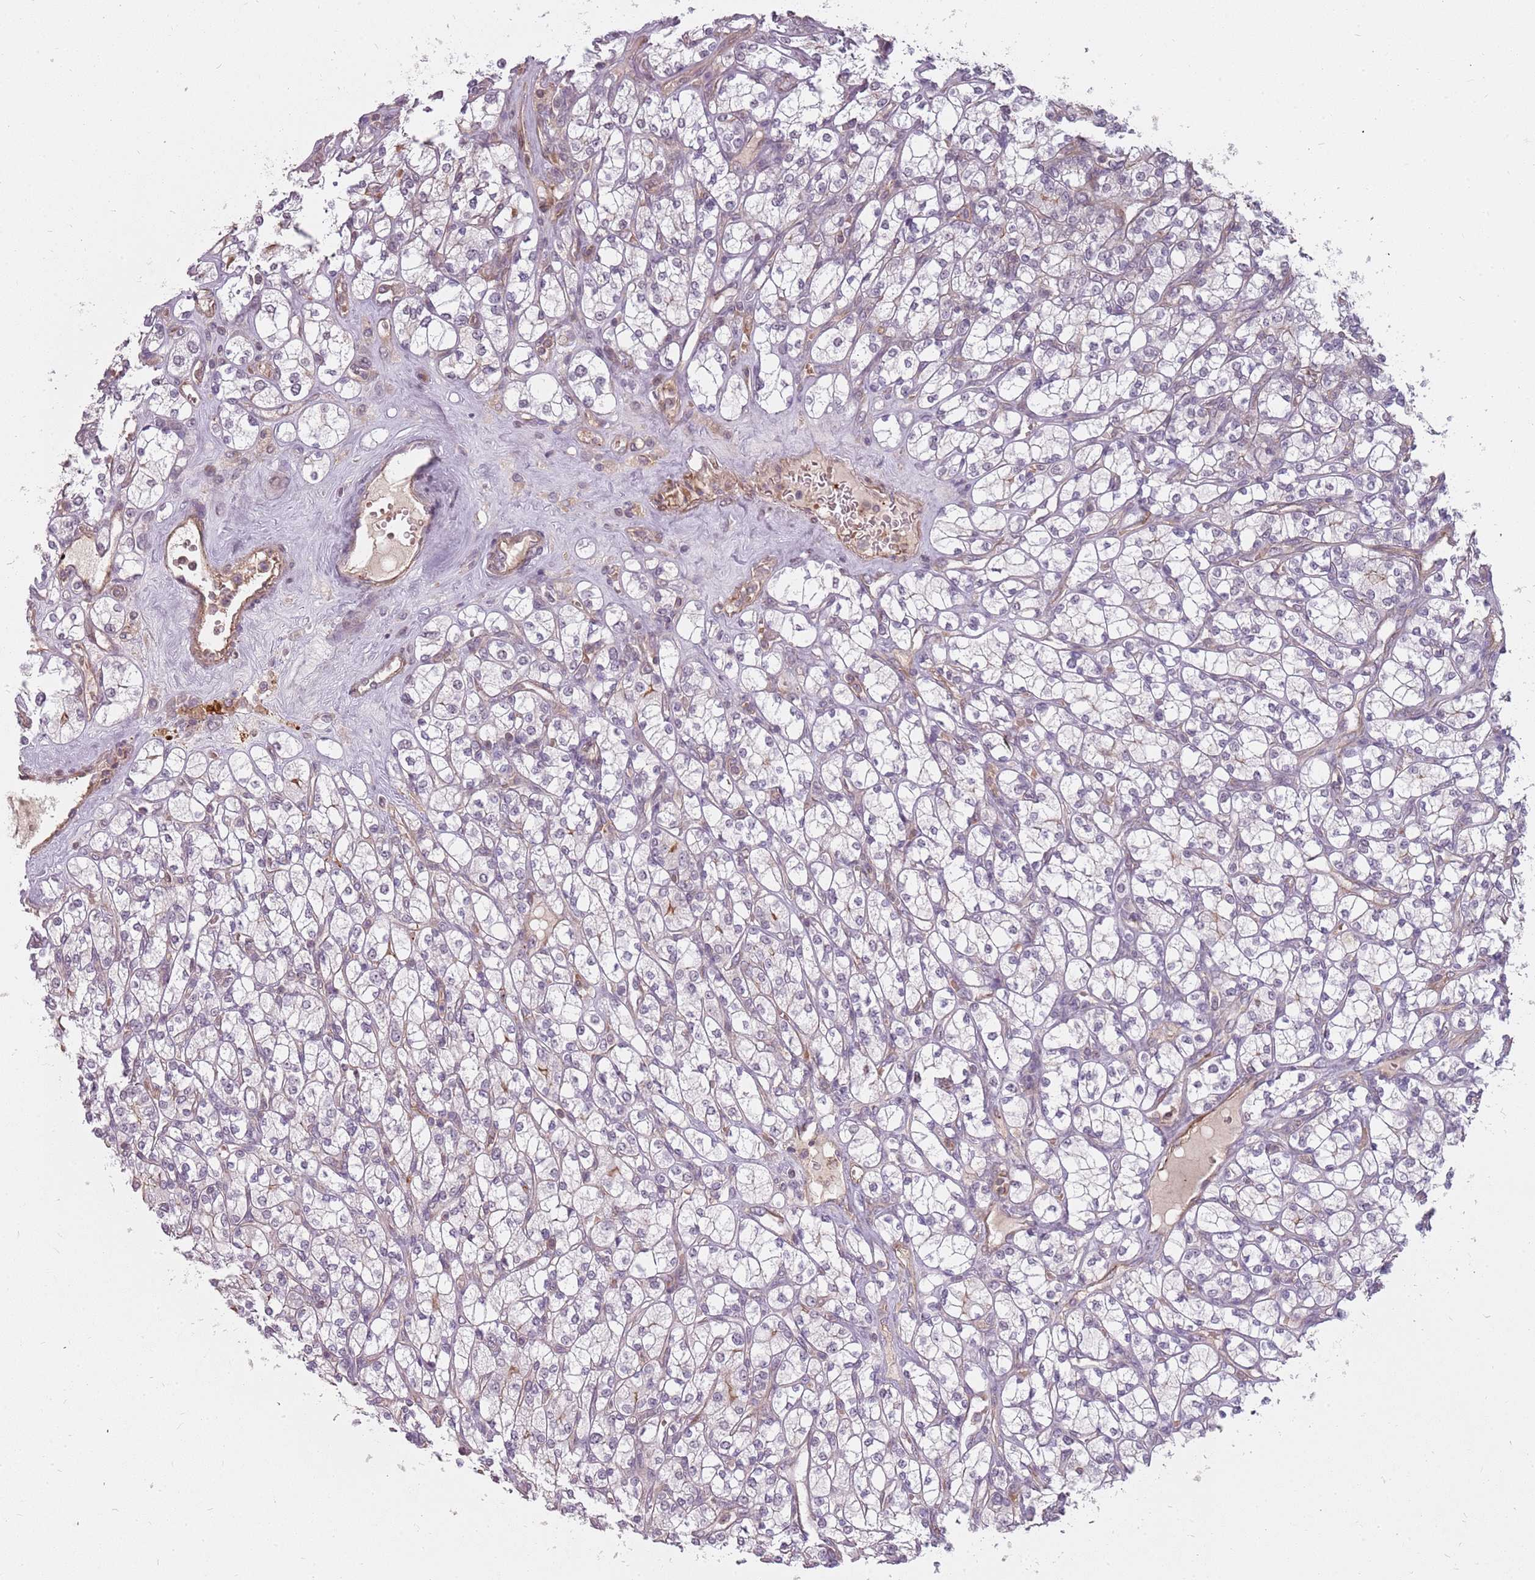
{"staining": {"intensity": "negative", "quantity": "none", "location": "none"}, "tissue": "renal cancer", "cell_type": "Tumor cells", "image_type": "cancer", "snomed": [{"axis": "morphology", "description": "Adenocarcinoma, NOS"}, {"axis": "topography", "description": "Kidney"}], "caption": "Immunohistochemistry micrograph of human renal adenocarcinoma stained for a protein (brown), which reveals no positivity in tumor cells. The staining was performed using DAB (3,3'-diaminobenzidine) to visualize the protein expression in brown, while the nuclei were stained in blue with hematoxylin (Magnification: 20x).", "gene": "PPP1R14C", "patient": {"sex": "male", "age": 77}}